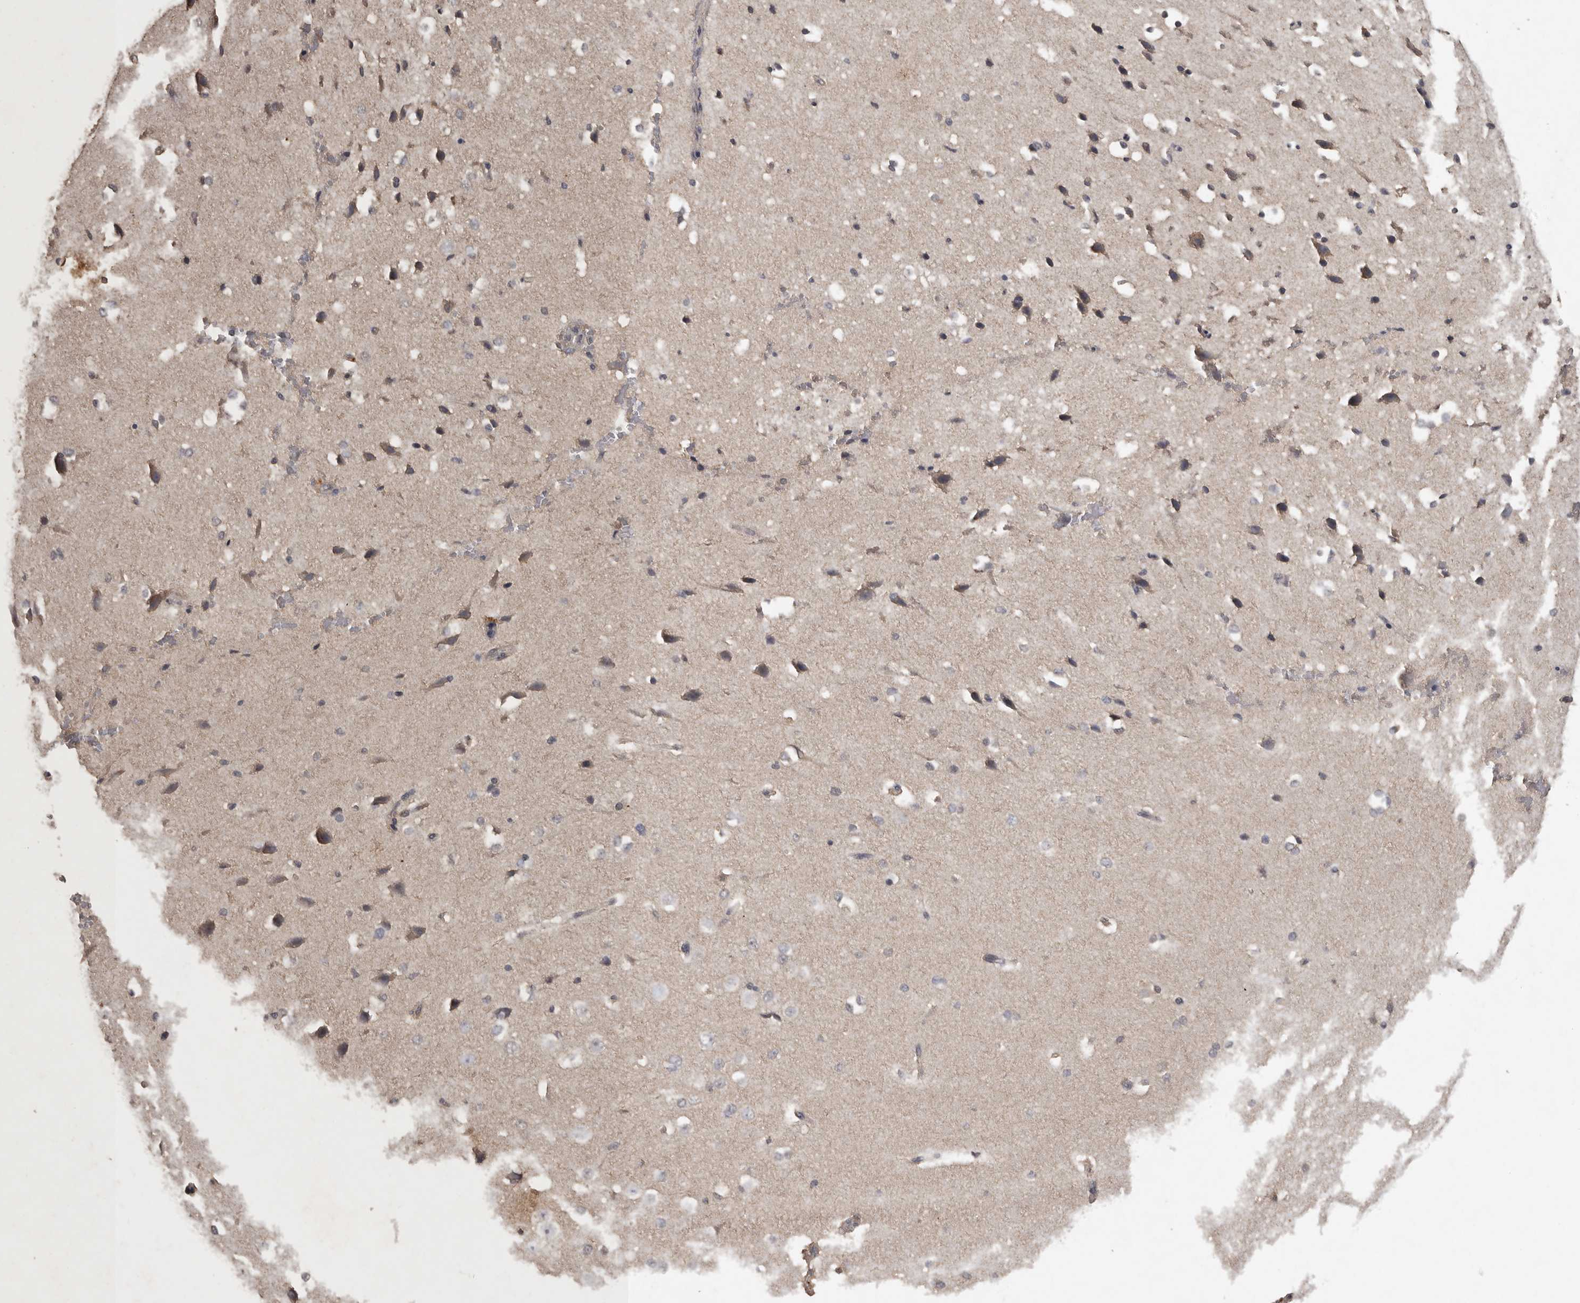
{"staining": {"intensity": "negative", "quantity": "none", "location": "none"}, "tissue": "cerebral cortex", "cell_type": "Endothelial cells", "image_type": "normal", "snomed": [{"axis": "morphology", "description": "Normal tissue, NOS"}, {"axis": "morphology", "description": "Developmental malformation"}, {"axis": "topography", "description": "Cerebral cortex"}], "caption": "This is an IHC micrograph of benign cerebral cortex. There is no staining in endothelial cells.", "gene": "ADAMTS4", "patient": {"sex": "female", "age": 30}}